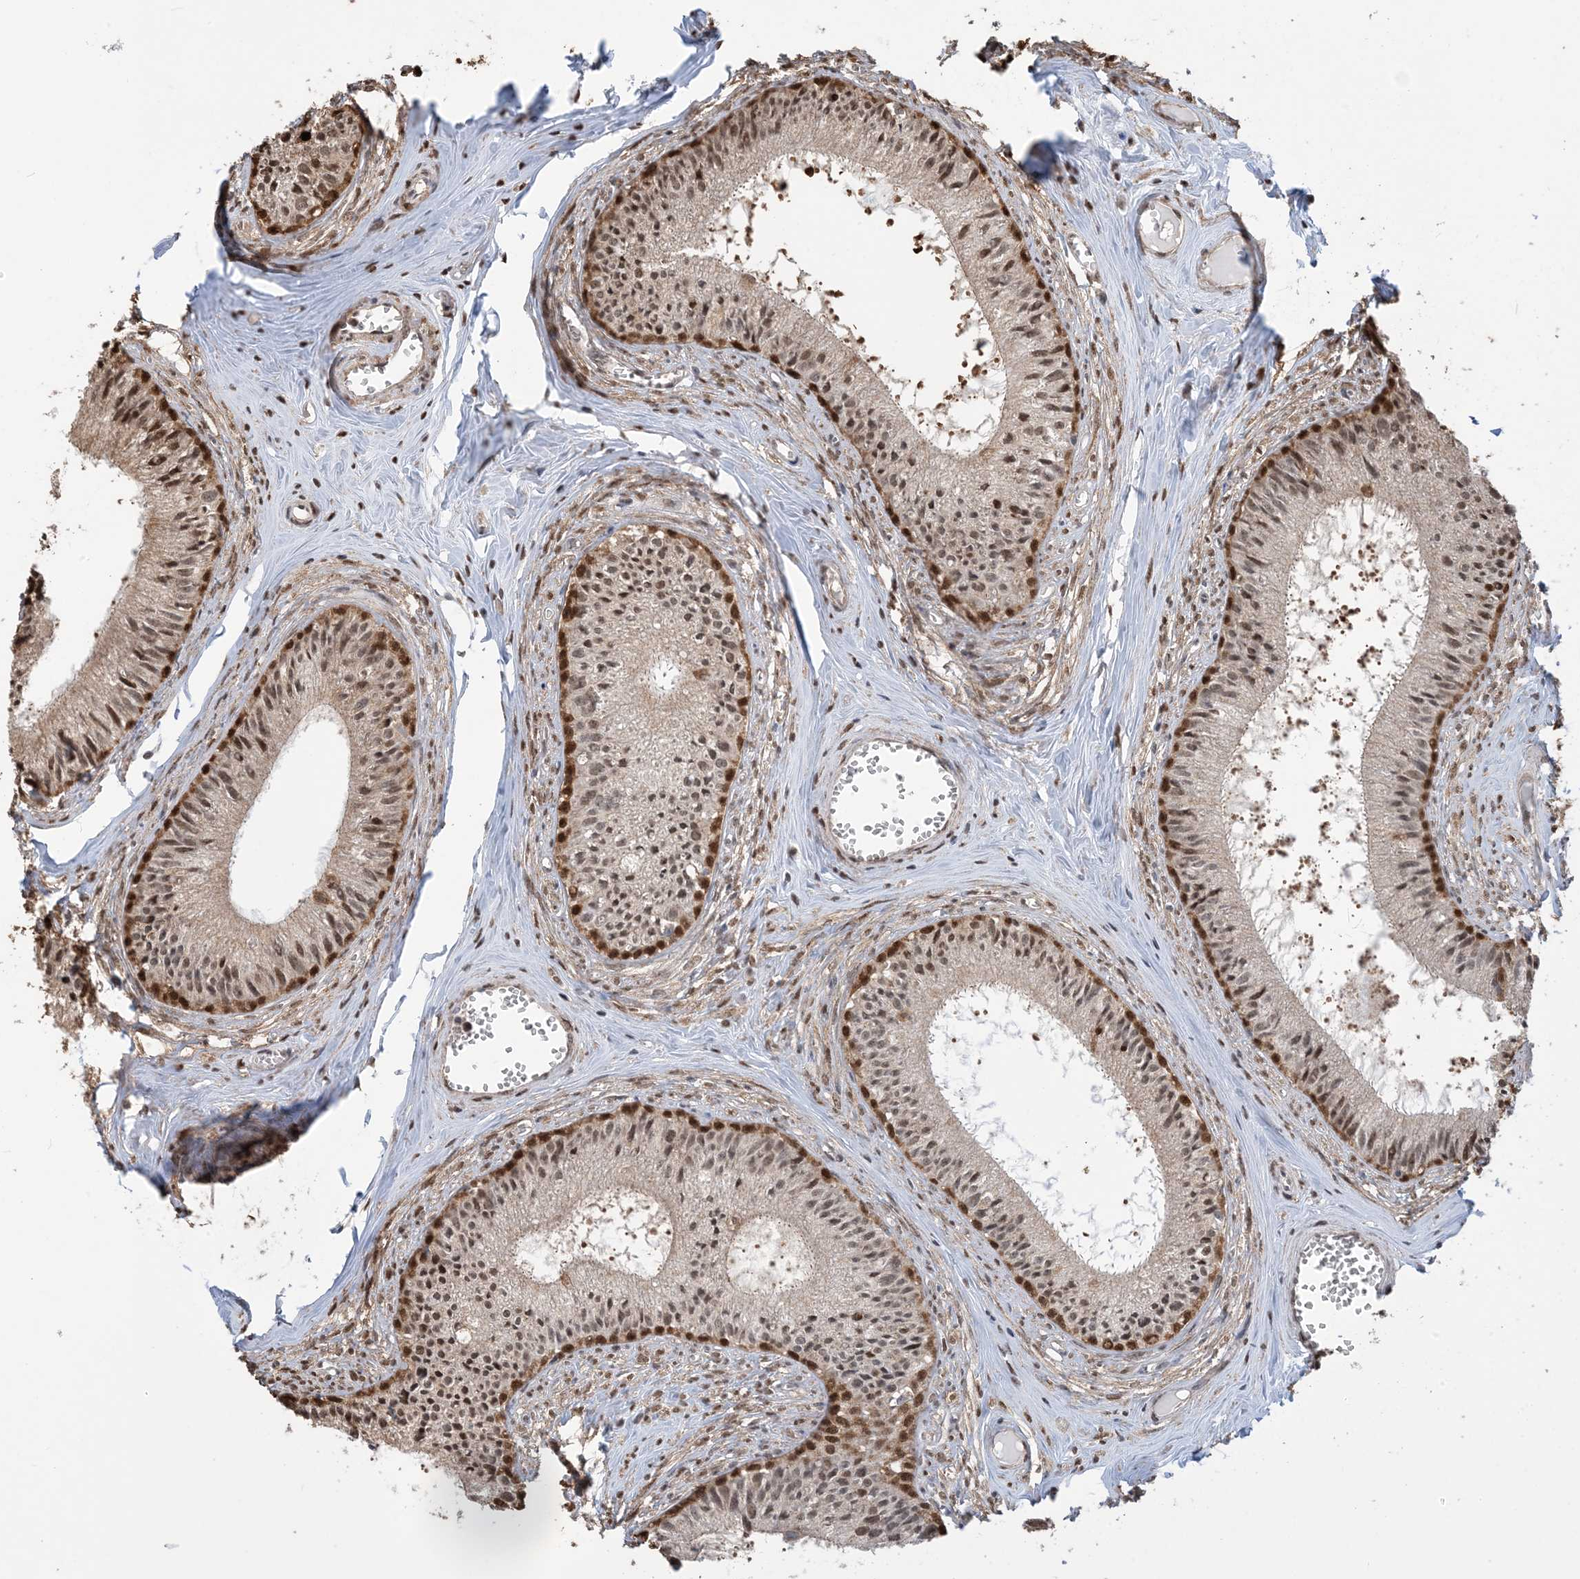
{"staining": {"intensity": "strong", "quantity": "25%-75%", "location": "cytoplasmic/membranous,nuclear"}, "tissue": "epididymis", "cell_type": "Glandular cells", "image_type": "normal", "snomed": [{"axis": "morphology", "description": "Normal tissue, NOS"}, {"axis": "topography", "description": "Epididymis"}], "caption": "High-power microscopy captured an immunohistochemistry image of normal epididymis, revealing strong cytoplasmic/membranous,nuclear expression in about 25%-75% of glandular cells. (DAB IHC, brown staining for protein, blue staining for nuclei).", "gene": "HSPA1A", "patient": {"sex": "male", "age": 36}}